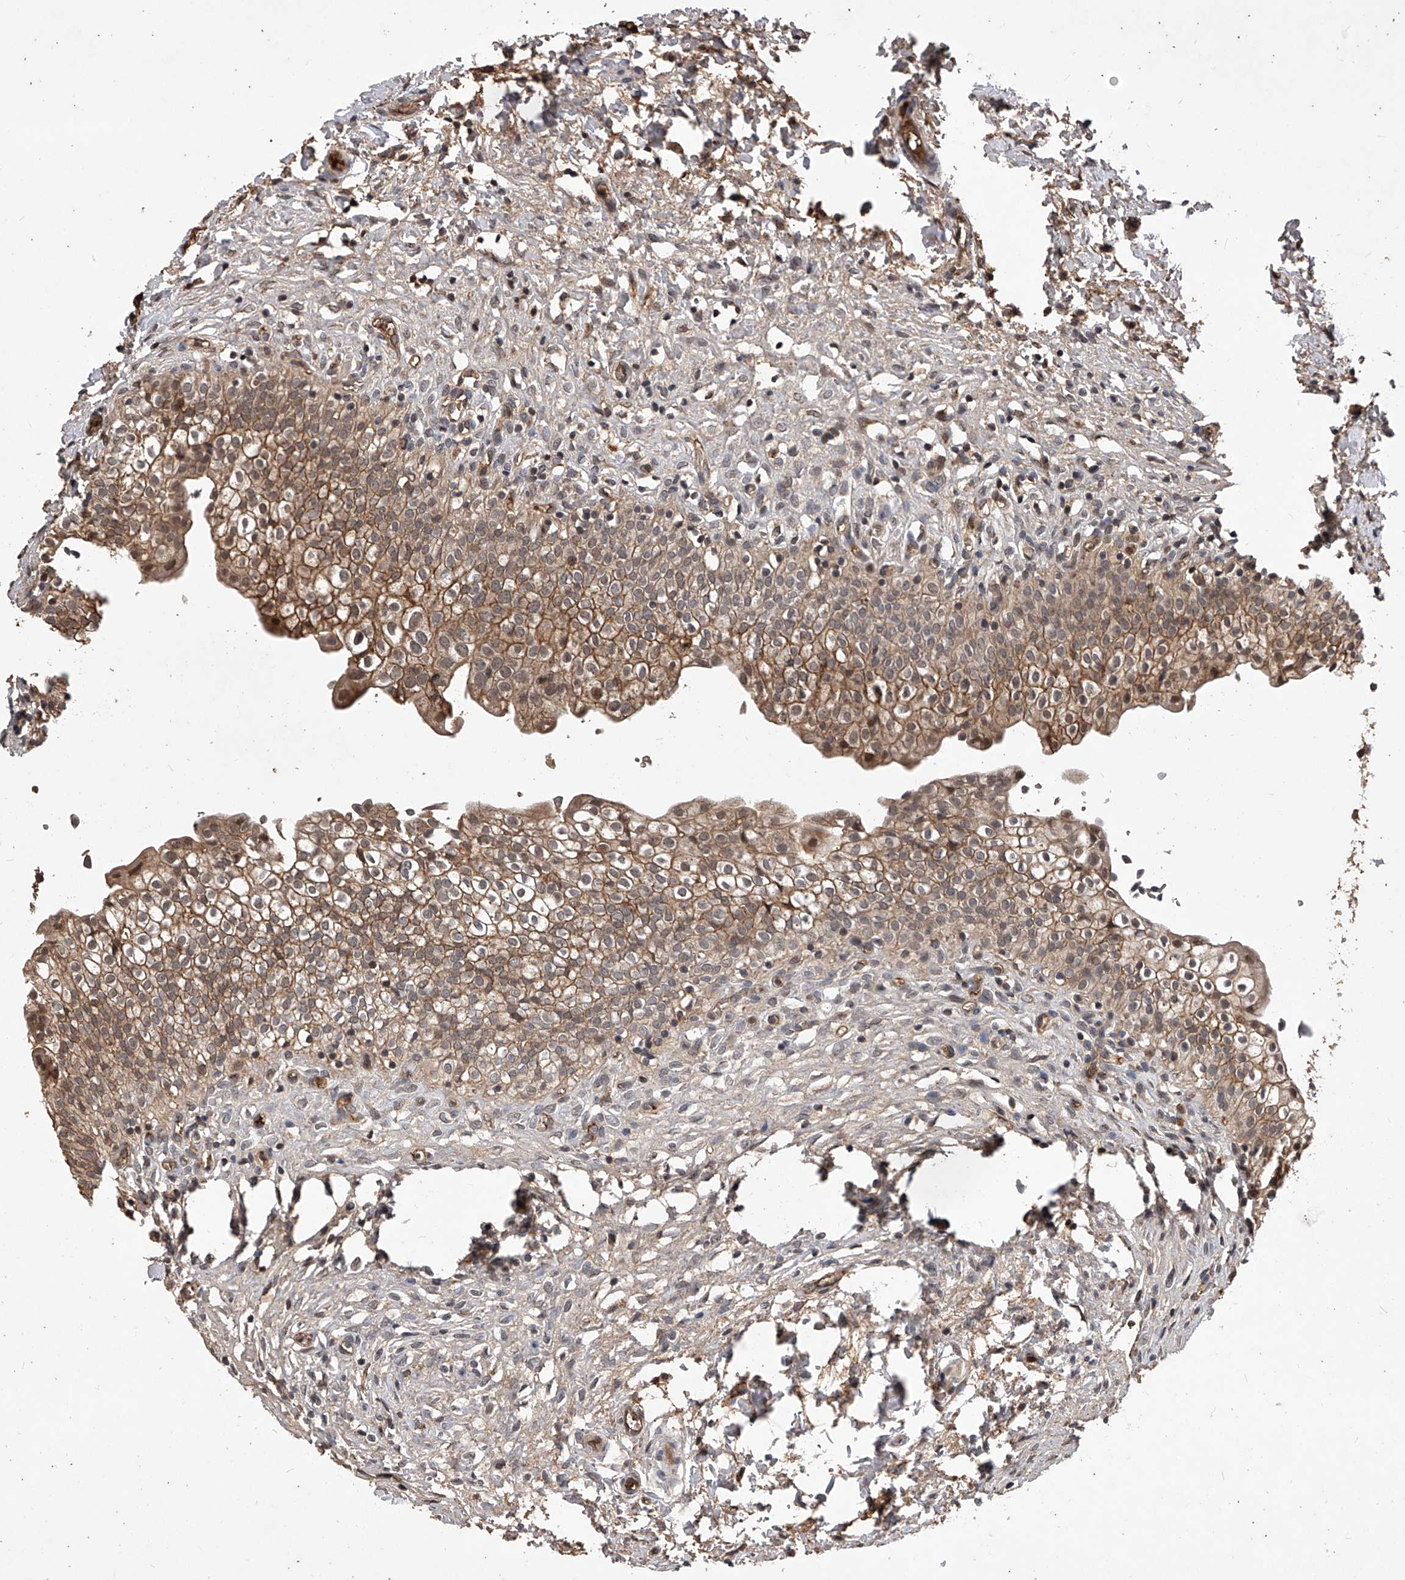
{"staining": {"intensity": "moderate", "quantity": ">75%", "location": "cytoplasmic/membranous,nuclear"}, "tissue": "urinary bladder", "cell_type": "Urothelial cells", "image_type": "normal", "snomed": [{"axis": "morphology", "description": "Normal tissue, NOS"}, {"axis": "topography", "description": "Urinary bladder"}], "caption": "Moderate cytoplasmic/membranous,nuclear staining for a protein is appreciated in approximately >75% of urothelial cells of unremarkable urinary bladder using immunohistochemistry.", "gene": "CFAP410", "patient": {"sex": "male", "age": 55}}